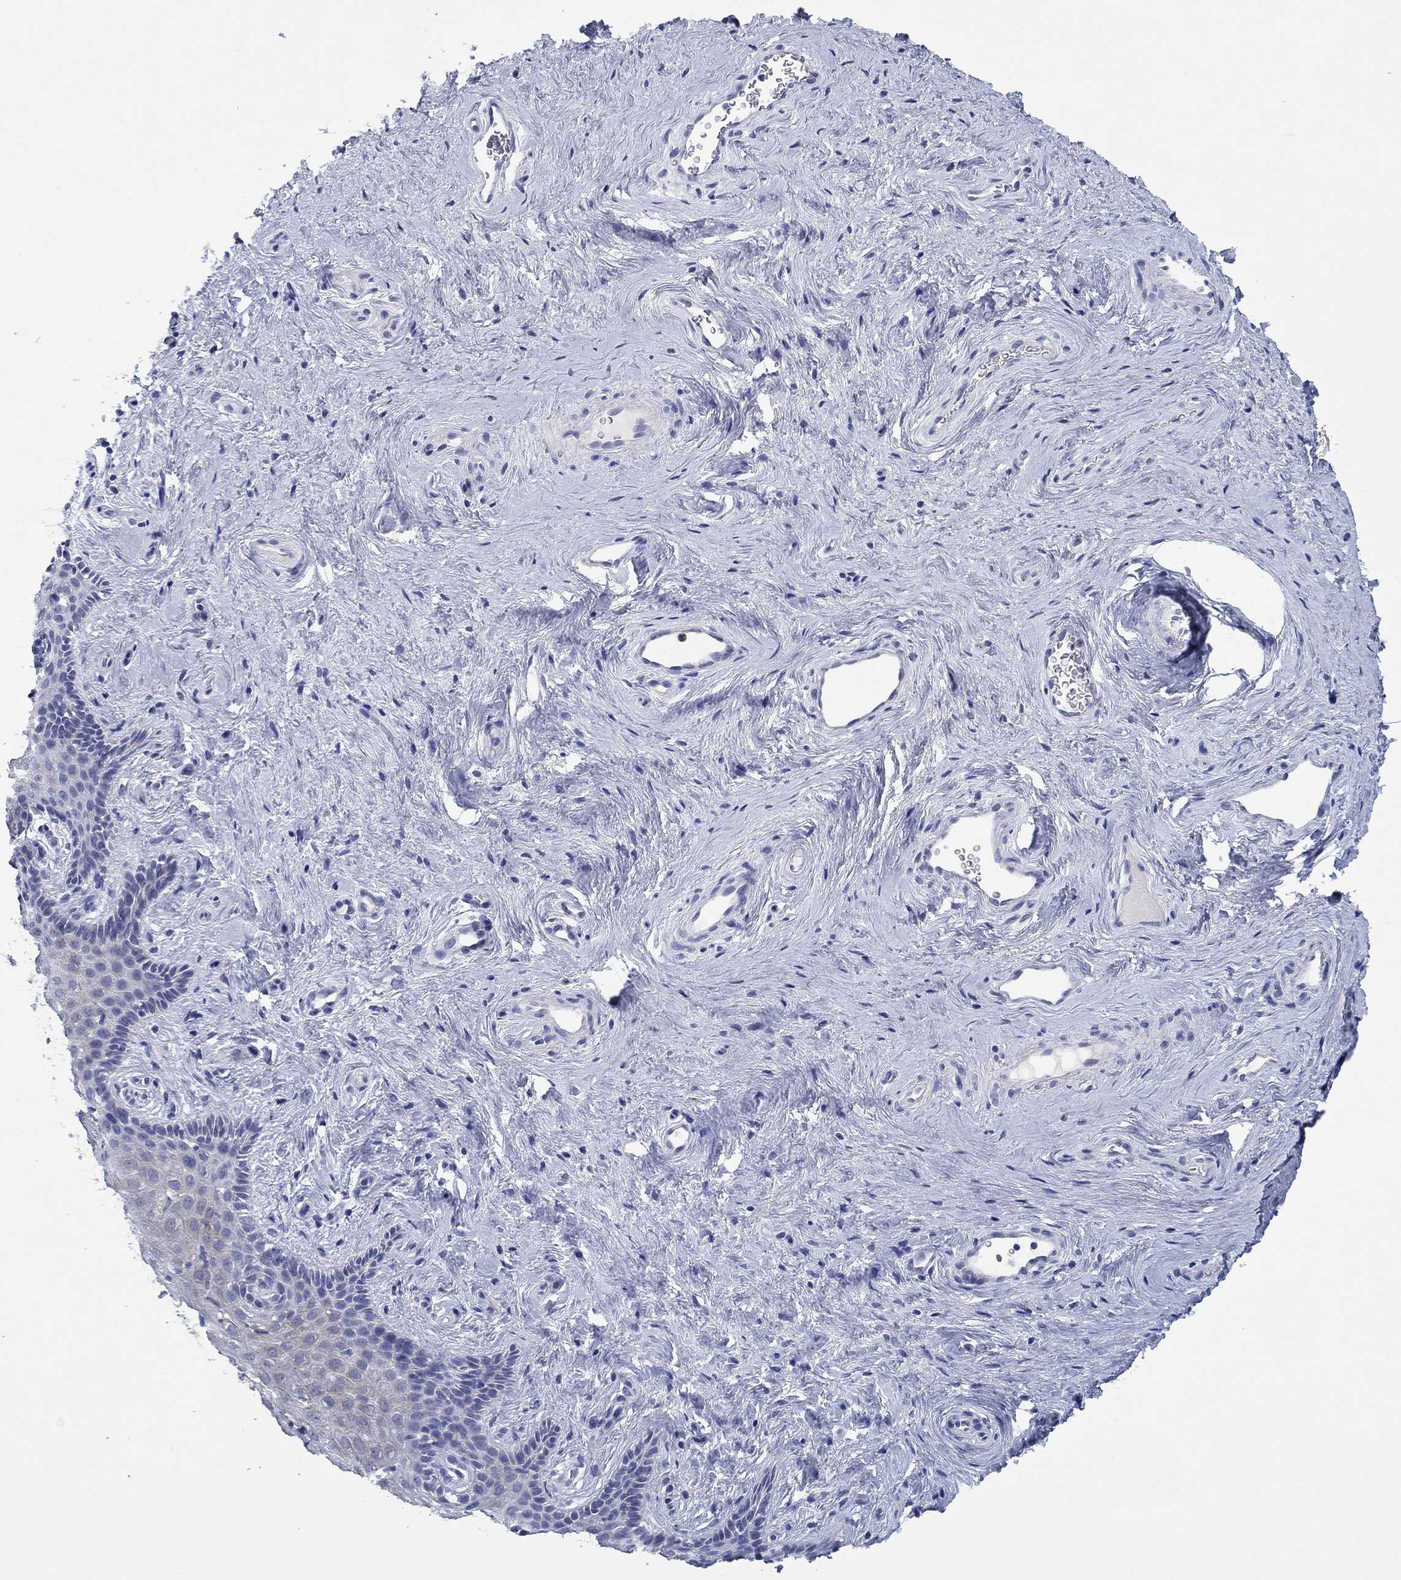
{"staining": {"intensity": "weak", "quantity": "25%-75%", "location": "cytoplasmic/membranous"}, "tissue": "vagina", "cell_type": "Squamous epithelial cells", "image_type": "normal", "snomed": [{"axis": "morphology", "description": "Normal tissue, NOS"}, {"axis": "topography", "description": "Vagina"}], "caption": "This is an image of immunohistochemistry (IHC) staining of benign vagina, which shows weak positivity in the cytoplasmic/membranous of squamous epithelial cells.", "gene": "HDC", "patient": {"sex": "female", "age": 45}}